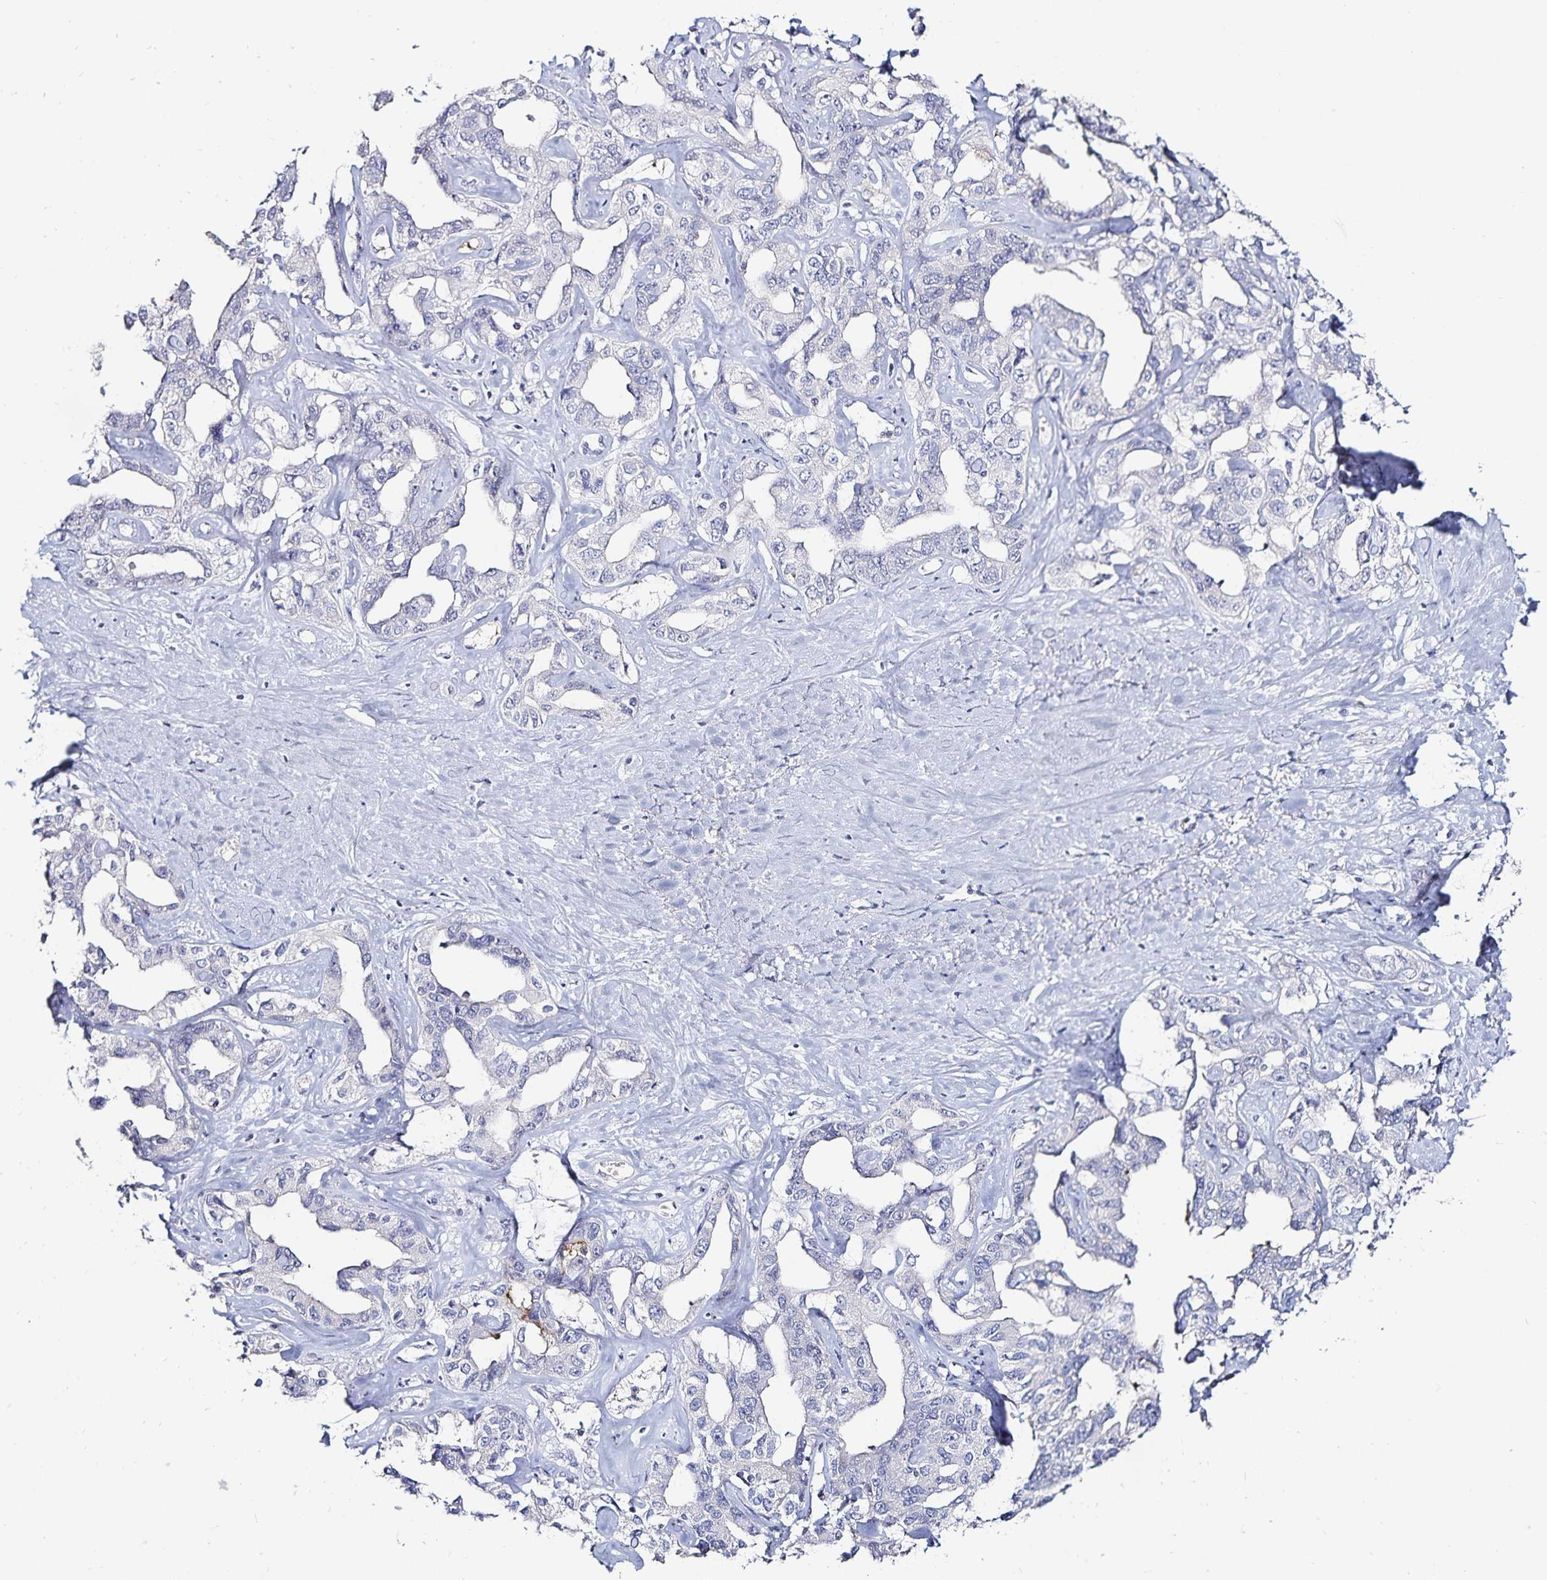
{"staining": {"intensity": "negative", "quantity": "none", "location": "none"}, "tissue": "liver cancer", "cell_type": "Tumor cells", "image_type": "cancer", "snomed": [{"axis": "morphology", "description": "Cholangiocarcinoma"}, {"axis": "topography", "description": "Liver"}], "caption": "The image reveals no significant staining in tumor cells of cholangiocarcinoma (liver).", "gene": "ACSL5", "patient": {"sex": "male", "age": 59}}